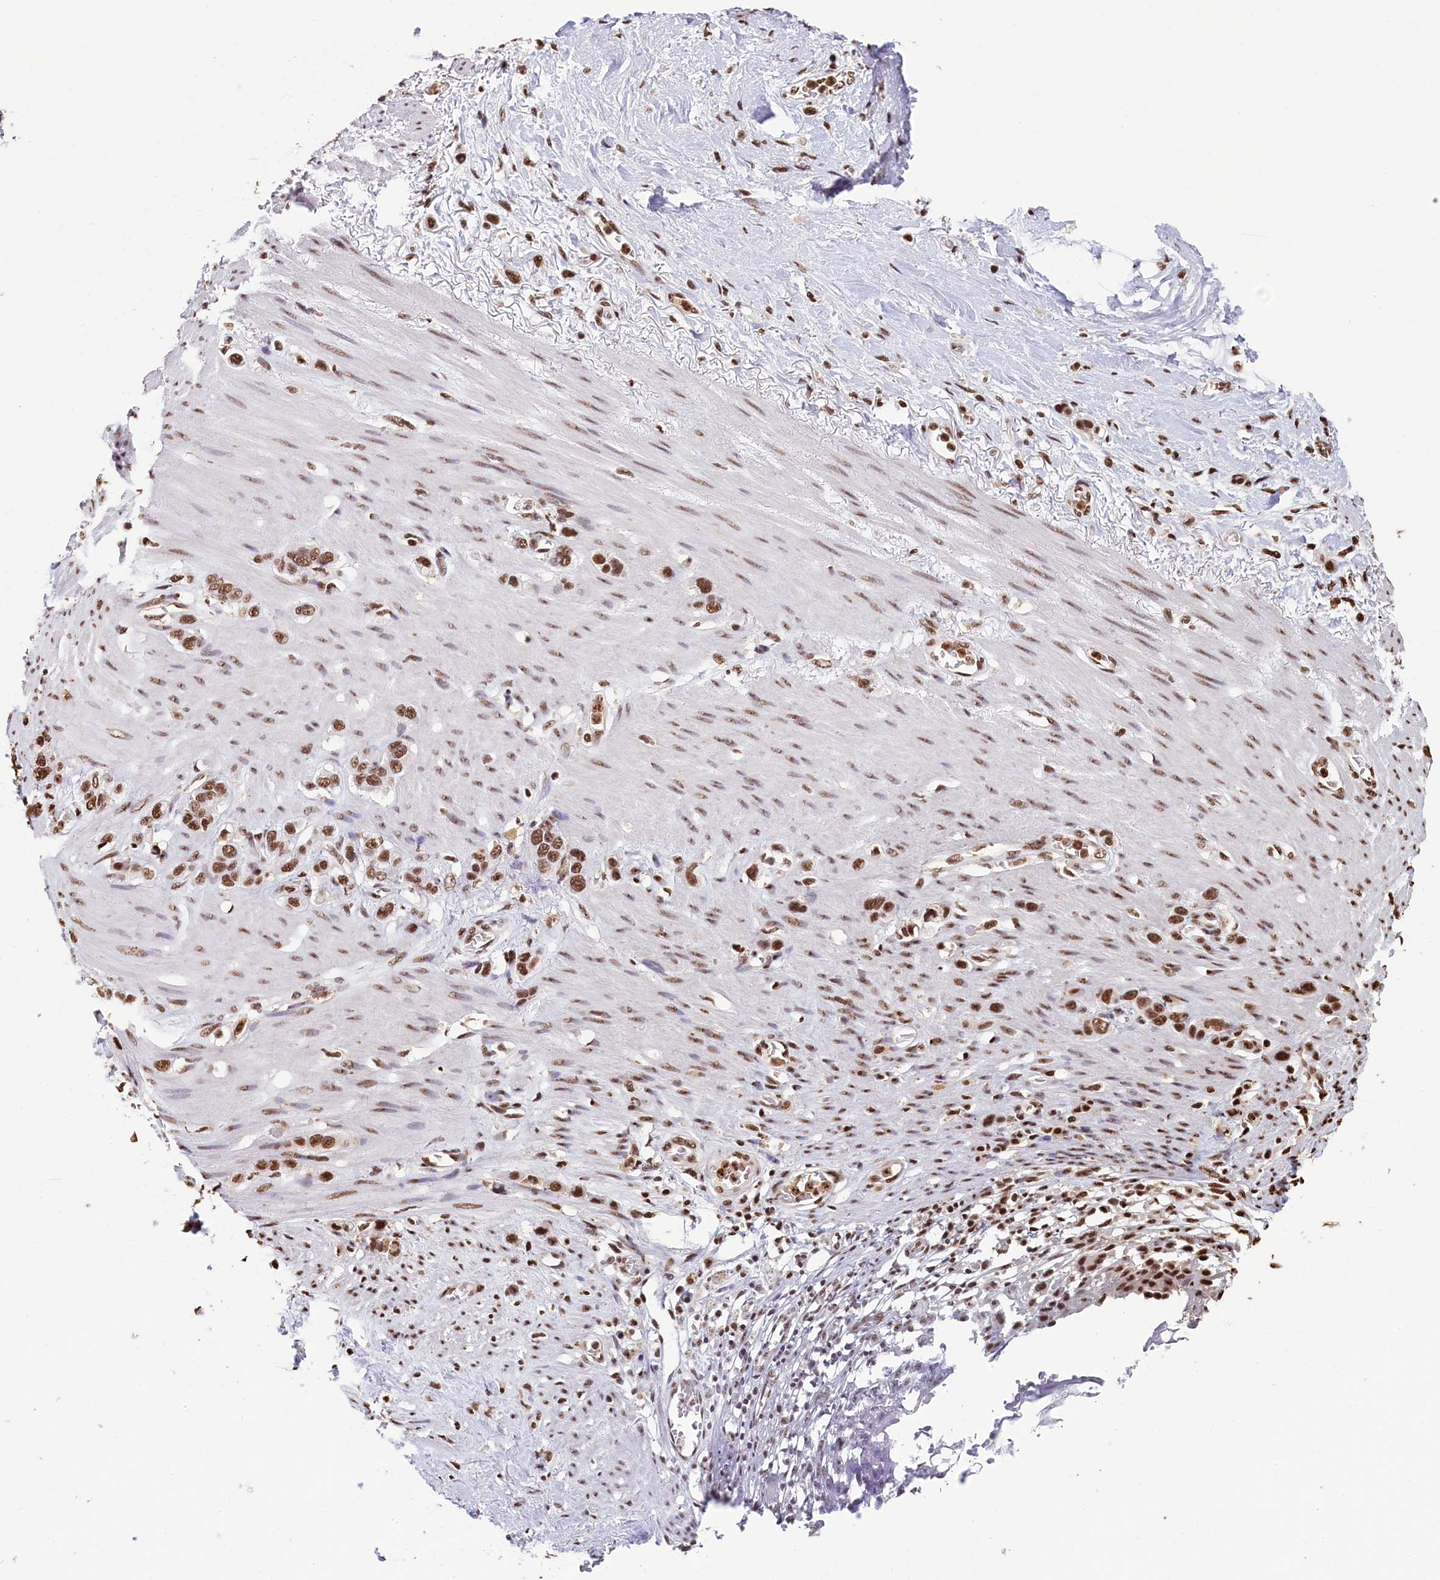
{"staining": {"intensity": "moderate", "quantity": ">75%", "location": "nuclear"}, "tissue": "stomach cancer", "cell_type": "Tumor cells", "image_type": "cancer", "snomed": [{"axis": "morphology", "description": "Adenocarcinoma, NOS"}, {"axis": "morphology", "description": "Adenocarcinoma, High grade"}, {"axis": "topography", "description": "Stomach, upper"}, {"axis": "topography", "description": "Stomach, lower"}], "caption": "This micrograph shows immunohistochemistry (IHC) staining of stomach cancer (adenocarcinoma (high-grade)), with medium moderate nuclear expression in about >75% of tumor cells.", "gene": "SNRPD2", "patient": {"sex": "female", "age": 65}}